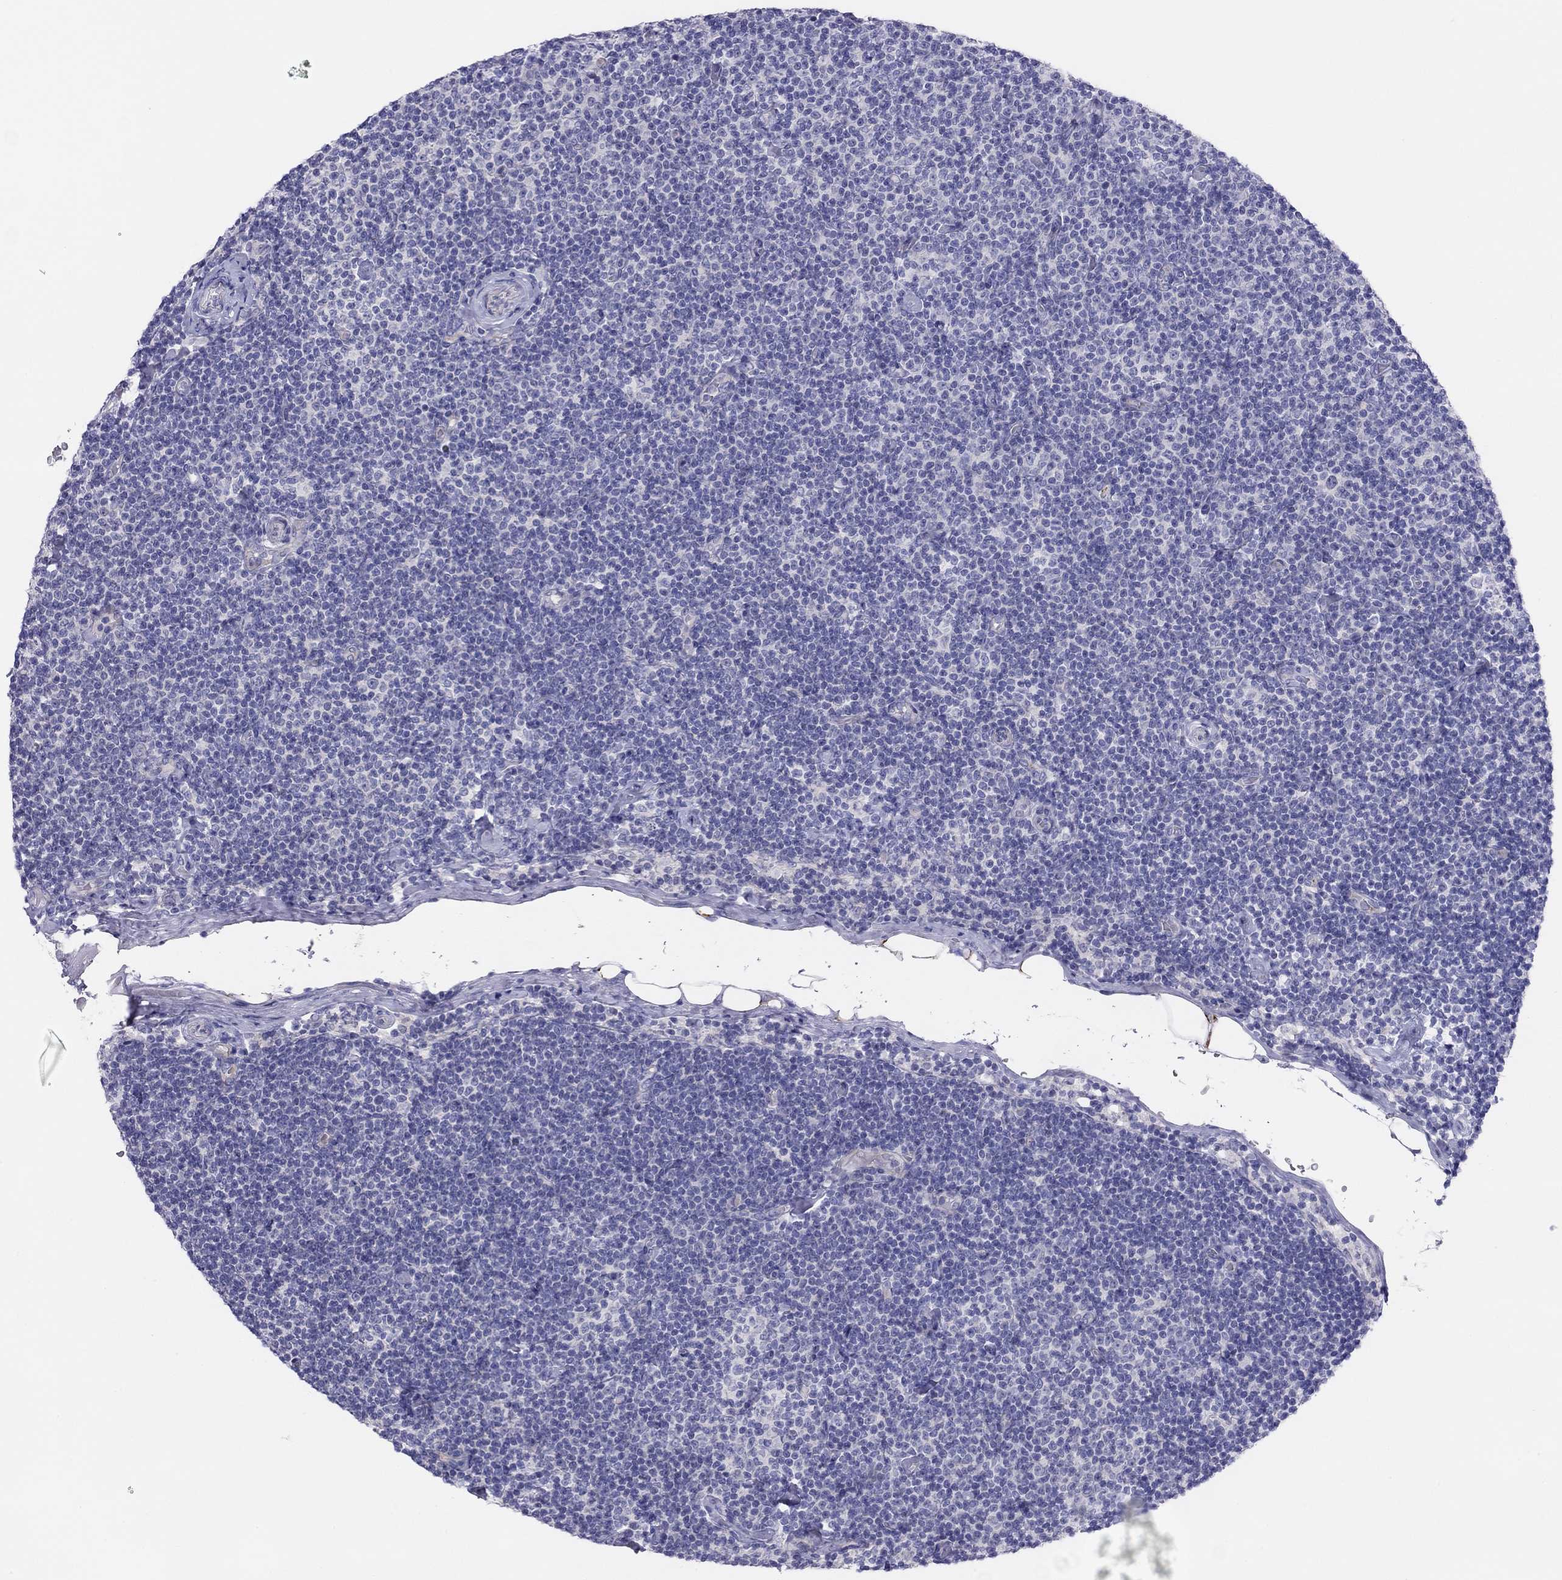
{"staining": {"intensity": "negative", "quantity": "none", "location": "none"}, "tissue": "lymphoma", "cell_type": "Tumor cells", "image_type": "cancer", "snomed": [{"axis": "morphology", "description": "Malignant lymphoma, non-Hodgkin's type, Low grade"}, {"axis": "topography", "description": "Lymph node"}], "caption": "This photomicrograph is of low-grade malignant lymphoma, non-Hodgkin's type stained with immunohistochemistry to label a protein in brown with the nuclei are counter-stained blue. There is no staining in tumor cells.", "gene": "MGAT4C", "patient": {"sex": "male", "age": 81}}